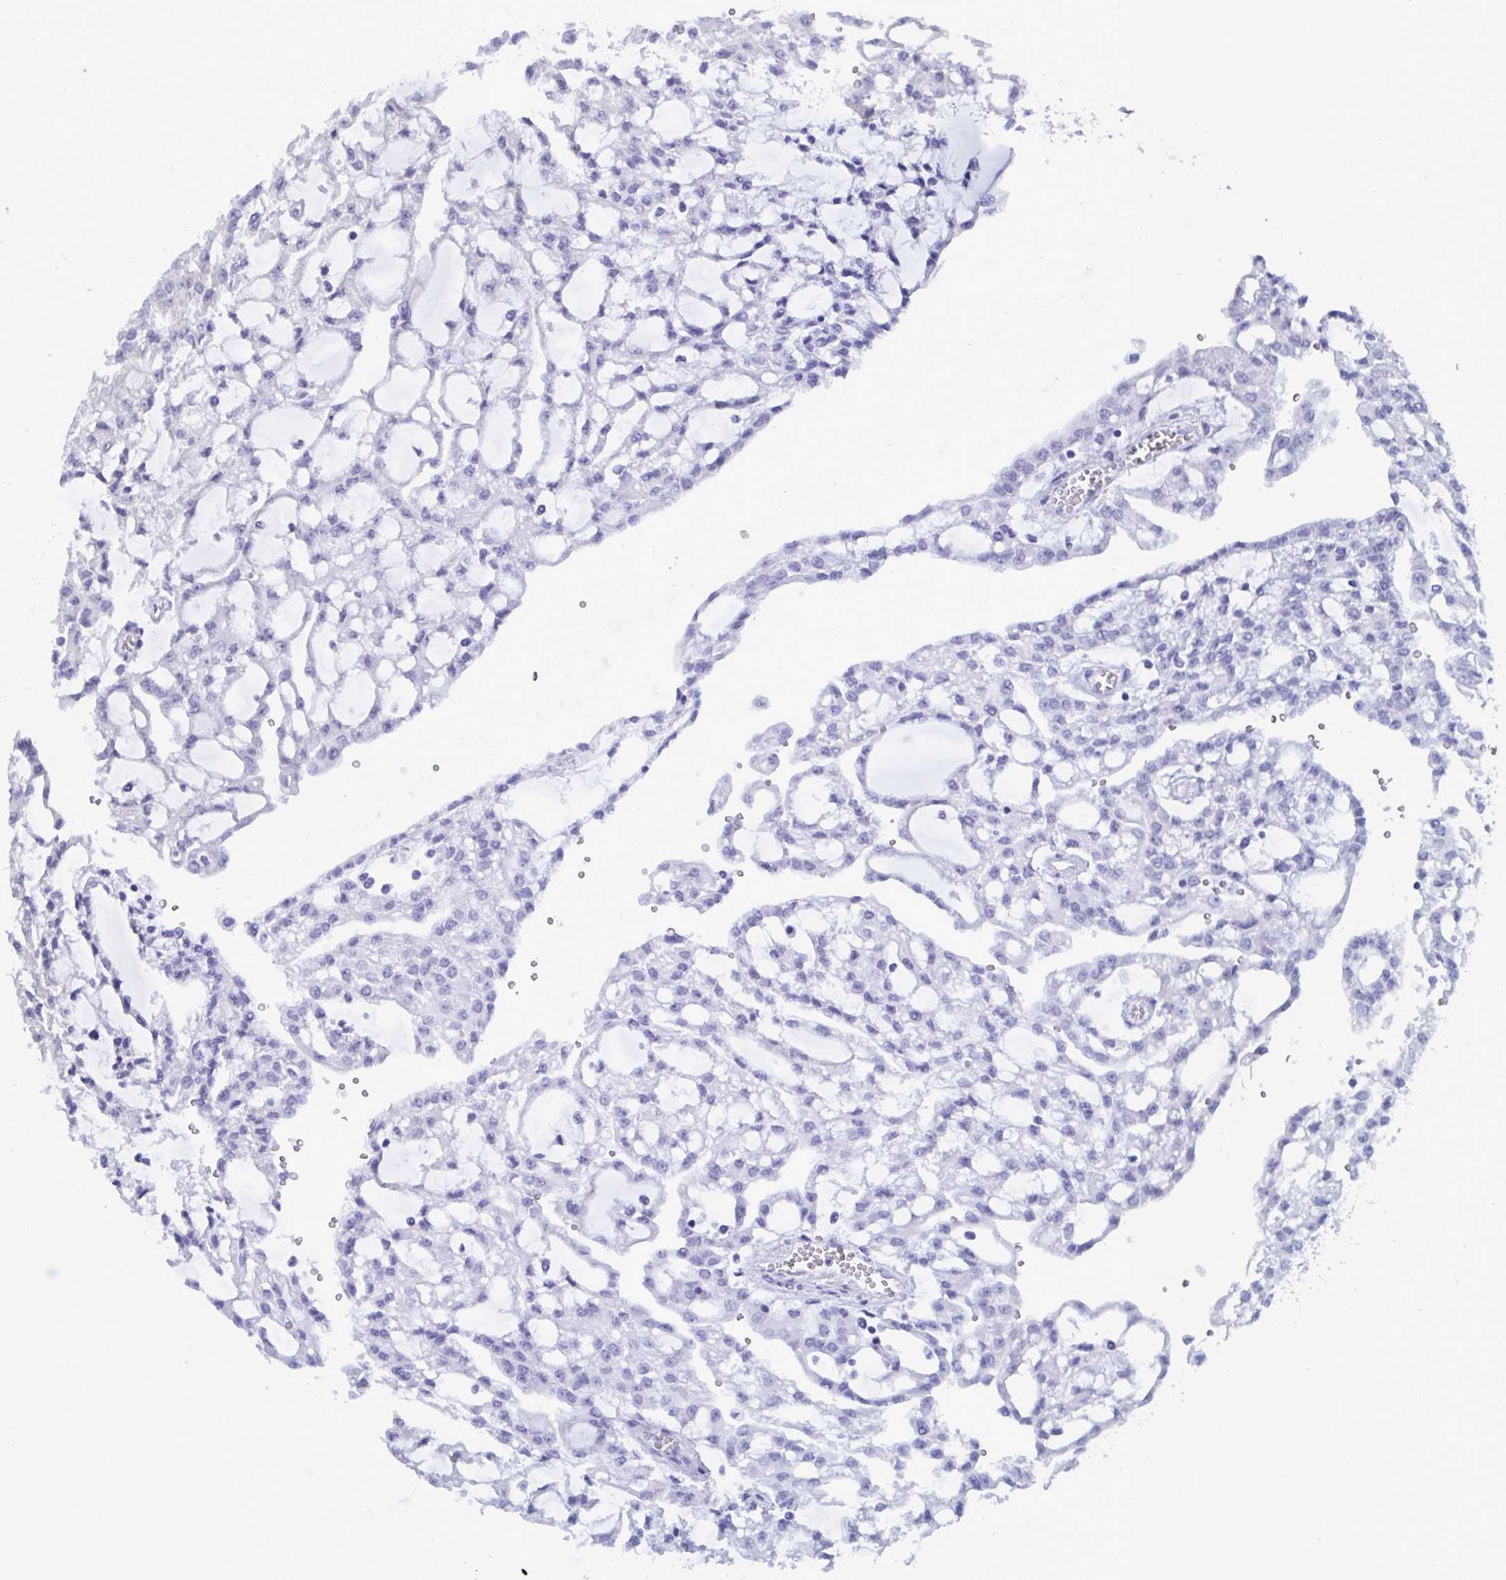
{"staining": {"intensity": "negative", "quantity": "none", "location": "none"}, "tissue": "renal cancer", "cell_type": "Tumor cells", "image_type": "cancer", "snomed": [{"axis": "morphology", "description": "Adenocarcinoma, NOS"}, {"axis": "topography", "description": "Kidney"}], "caption": "An immunohistochemistry image of renal cancer (adenocarcinoma) is shown. There is no staining in tumor cells of renal cancer (adenocarcinoma).", "gene": "MS4A14", "patient": {"sex": "male", "age": 63}}